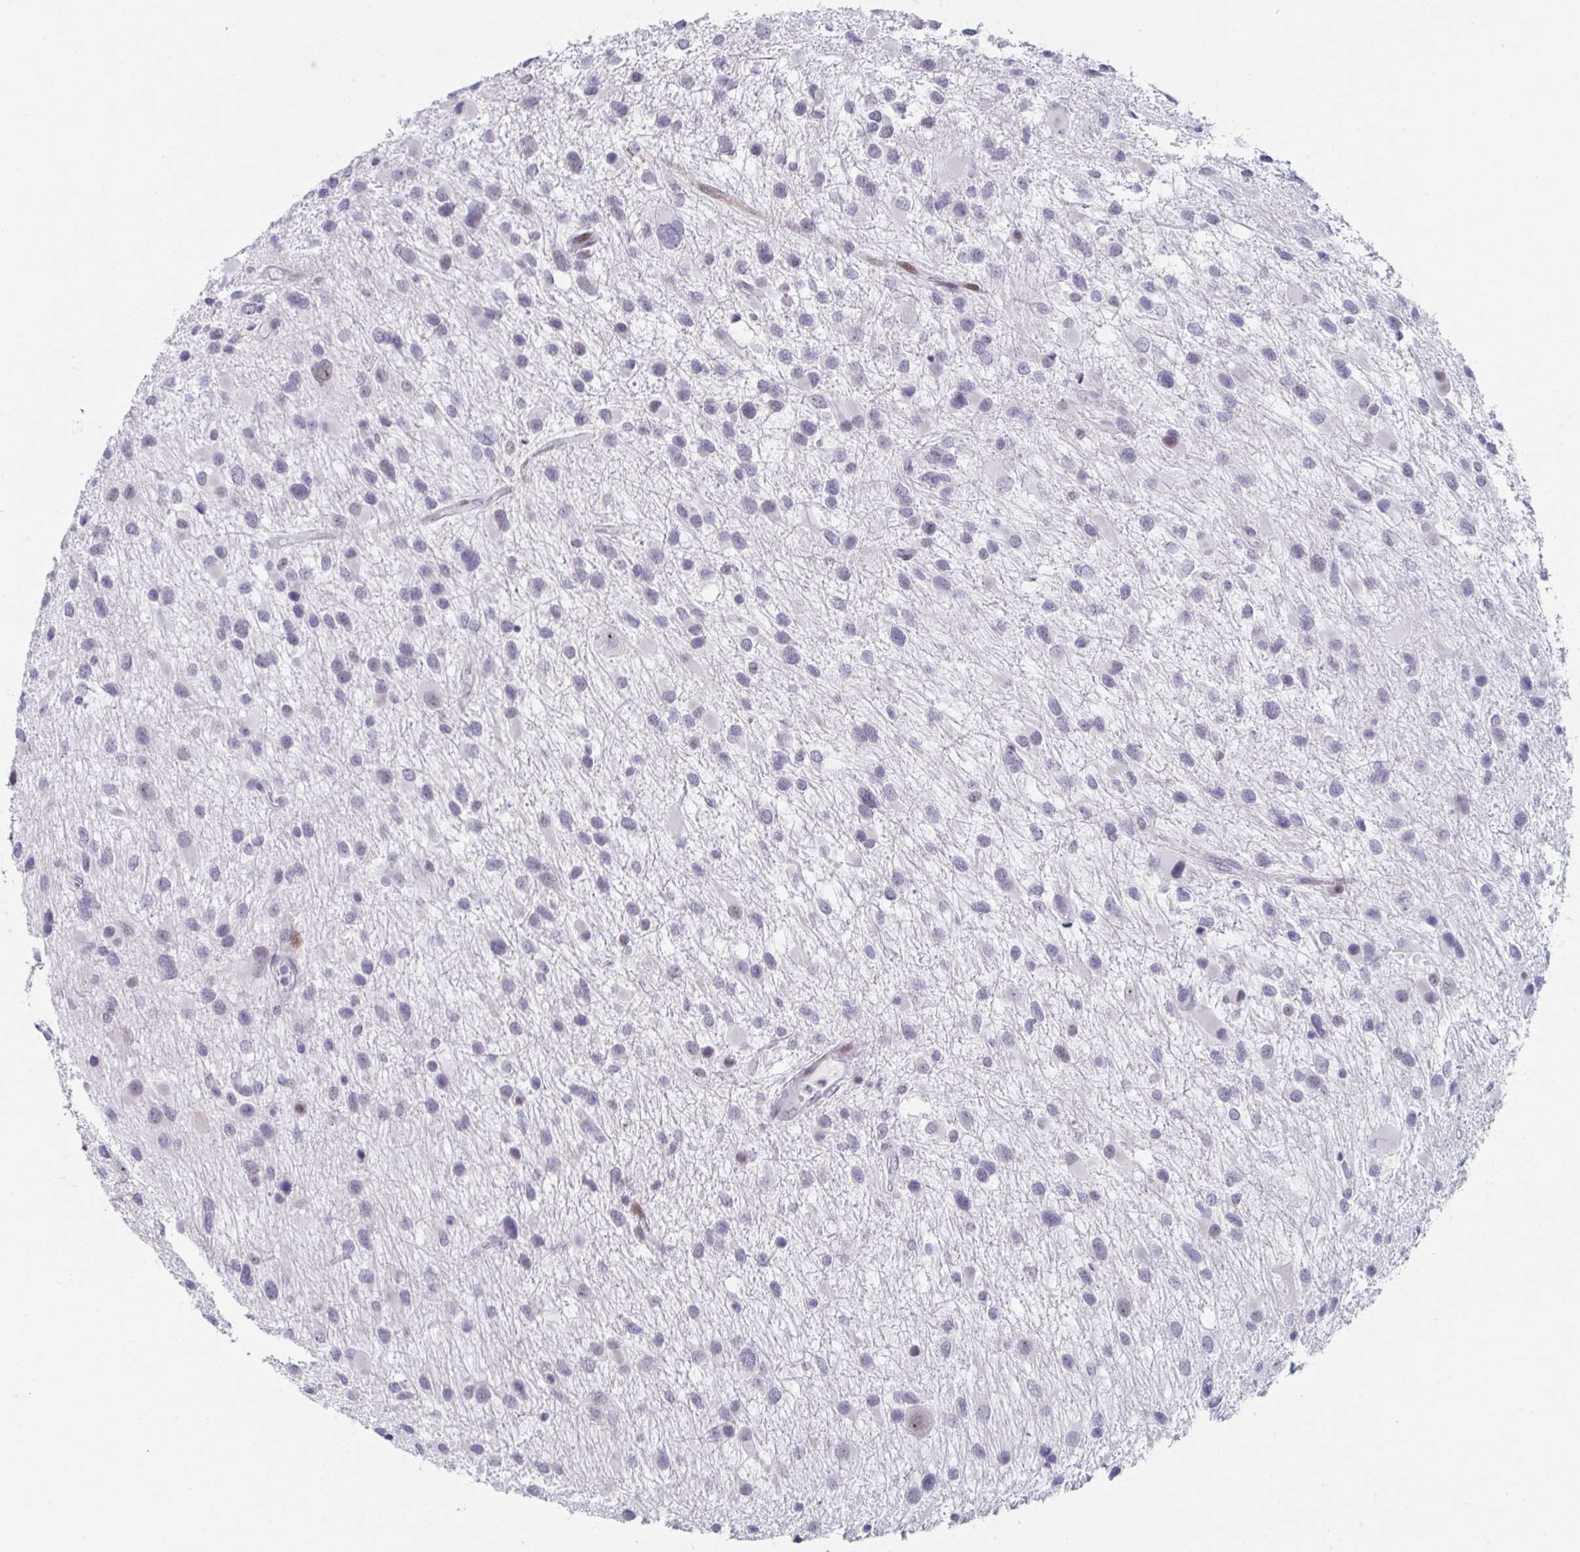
{"staining": {"intensity": "negative", "quantity": "none", "location": "none"}, "tissue": "glioma", "cell_type": "Tumor cells", "image_type": "cancer", "snomed": [{"axis": "morphology", "description": "Glioma, malignant, Low grade"}, {"axis": "topography", "description": "Brain"}], "caption": "The micrograph demonstrates no staining of tumor cells in malignant glioma (low-grade).", "gene": "NR1H2", "patient": {"sex": "female", "age": 32}}